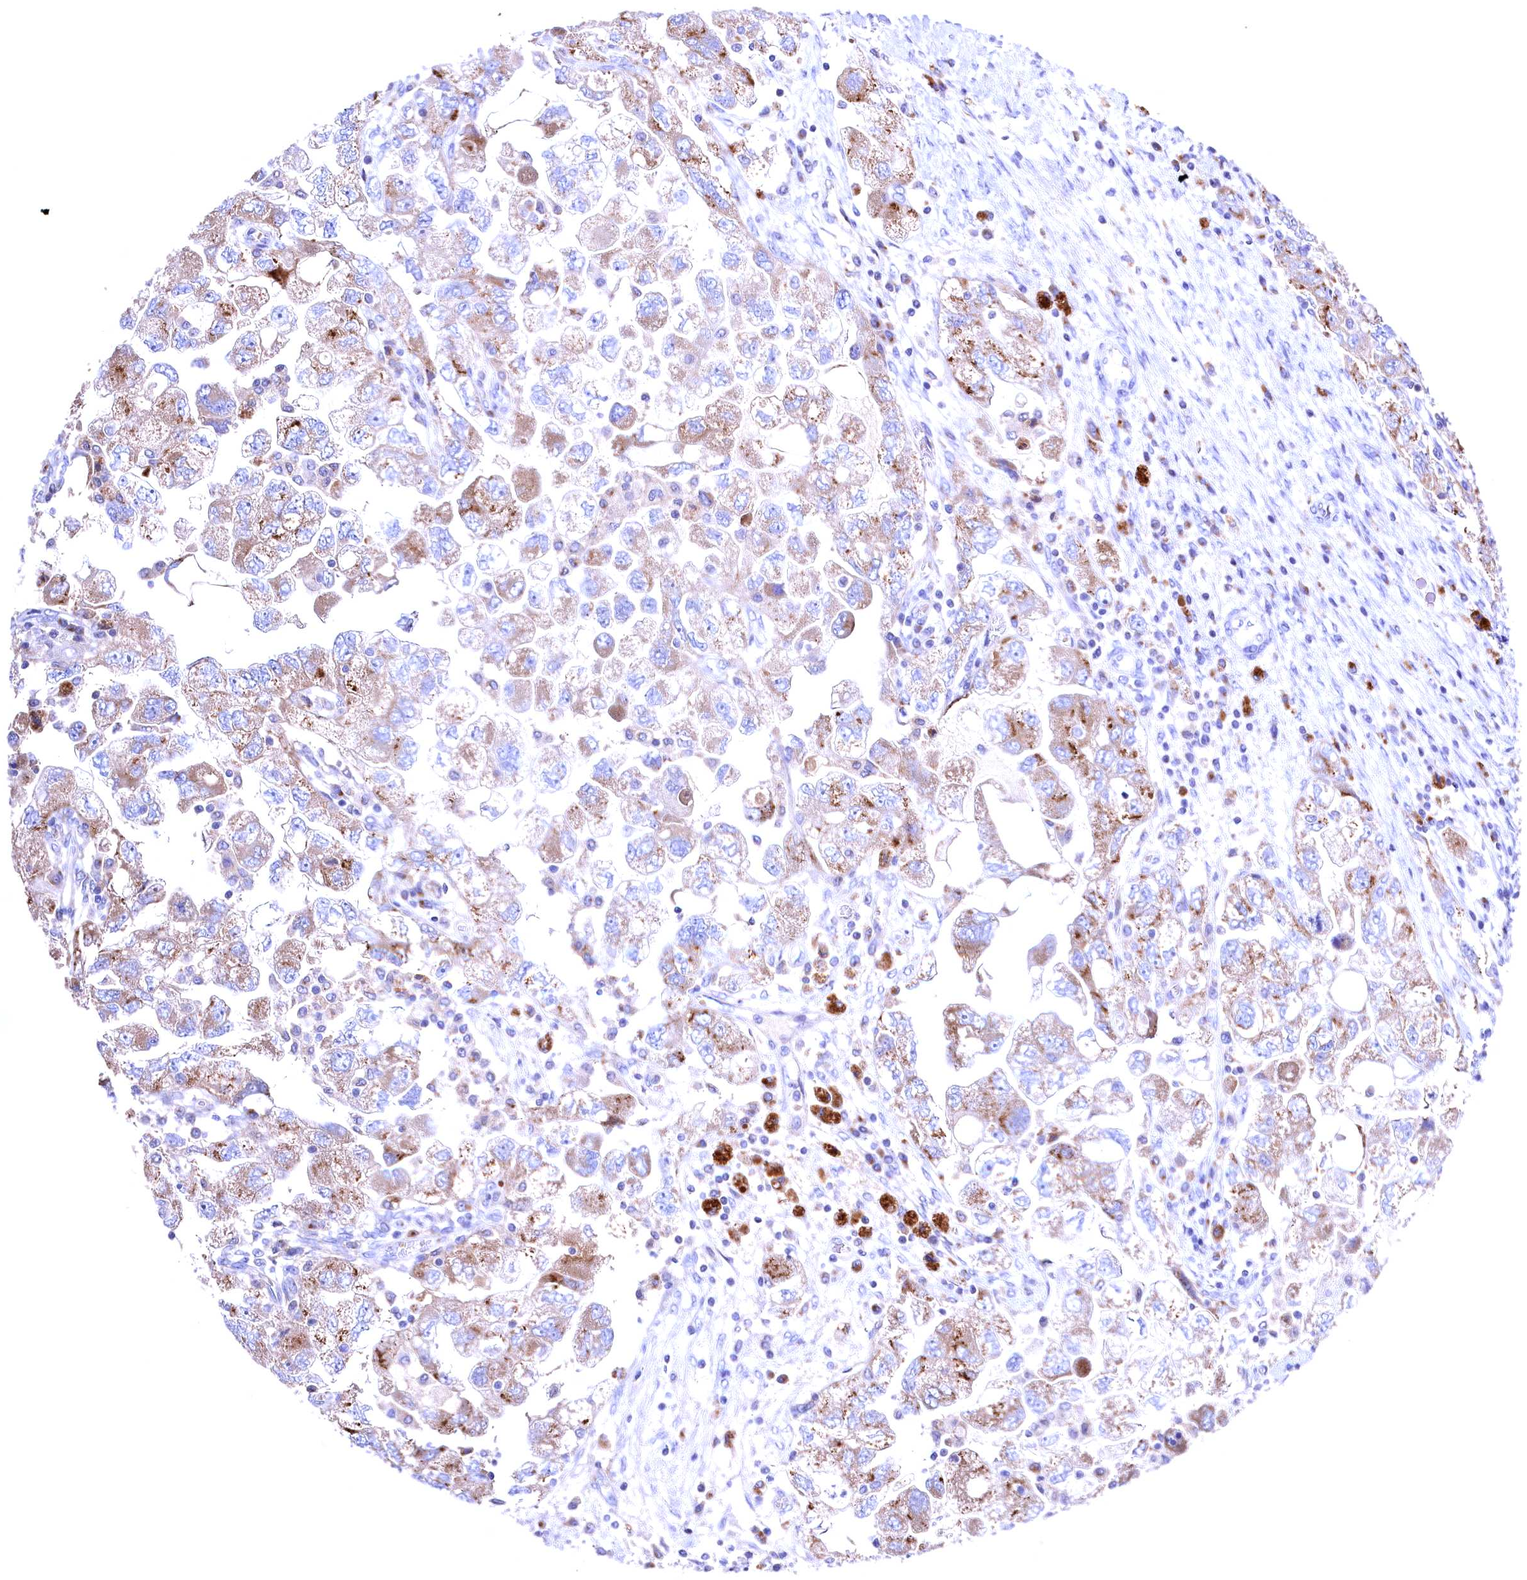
{"staining": {"intensity": "moderate", "quantity": "25%-75%", "location": "cytoplasmic/membranous"}, "tissue": "ovarian cancer", "cell_type": "Tumor cells", "image_type": "cancer", "snomed": [{"axis": "morphology", "description": "Carcinoma, NOS"}, {"axis": "morphology", "description": "Cystadenocarcinoma, serous, NOS"}, {"axis": "topography", "description": "Ovary"}], "caption": "An image of serous cystadenocarcinoma (ovarian) stained for a protein reveals moderate cytoplasmic/membranous brown staining in tumor cells.", "gene": "GPR108", "patient": {"sex": "female", "age": 69}}